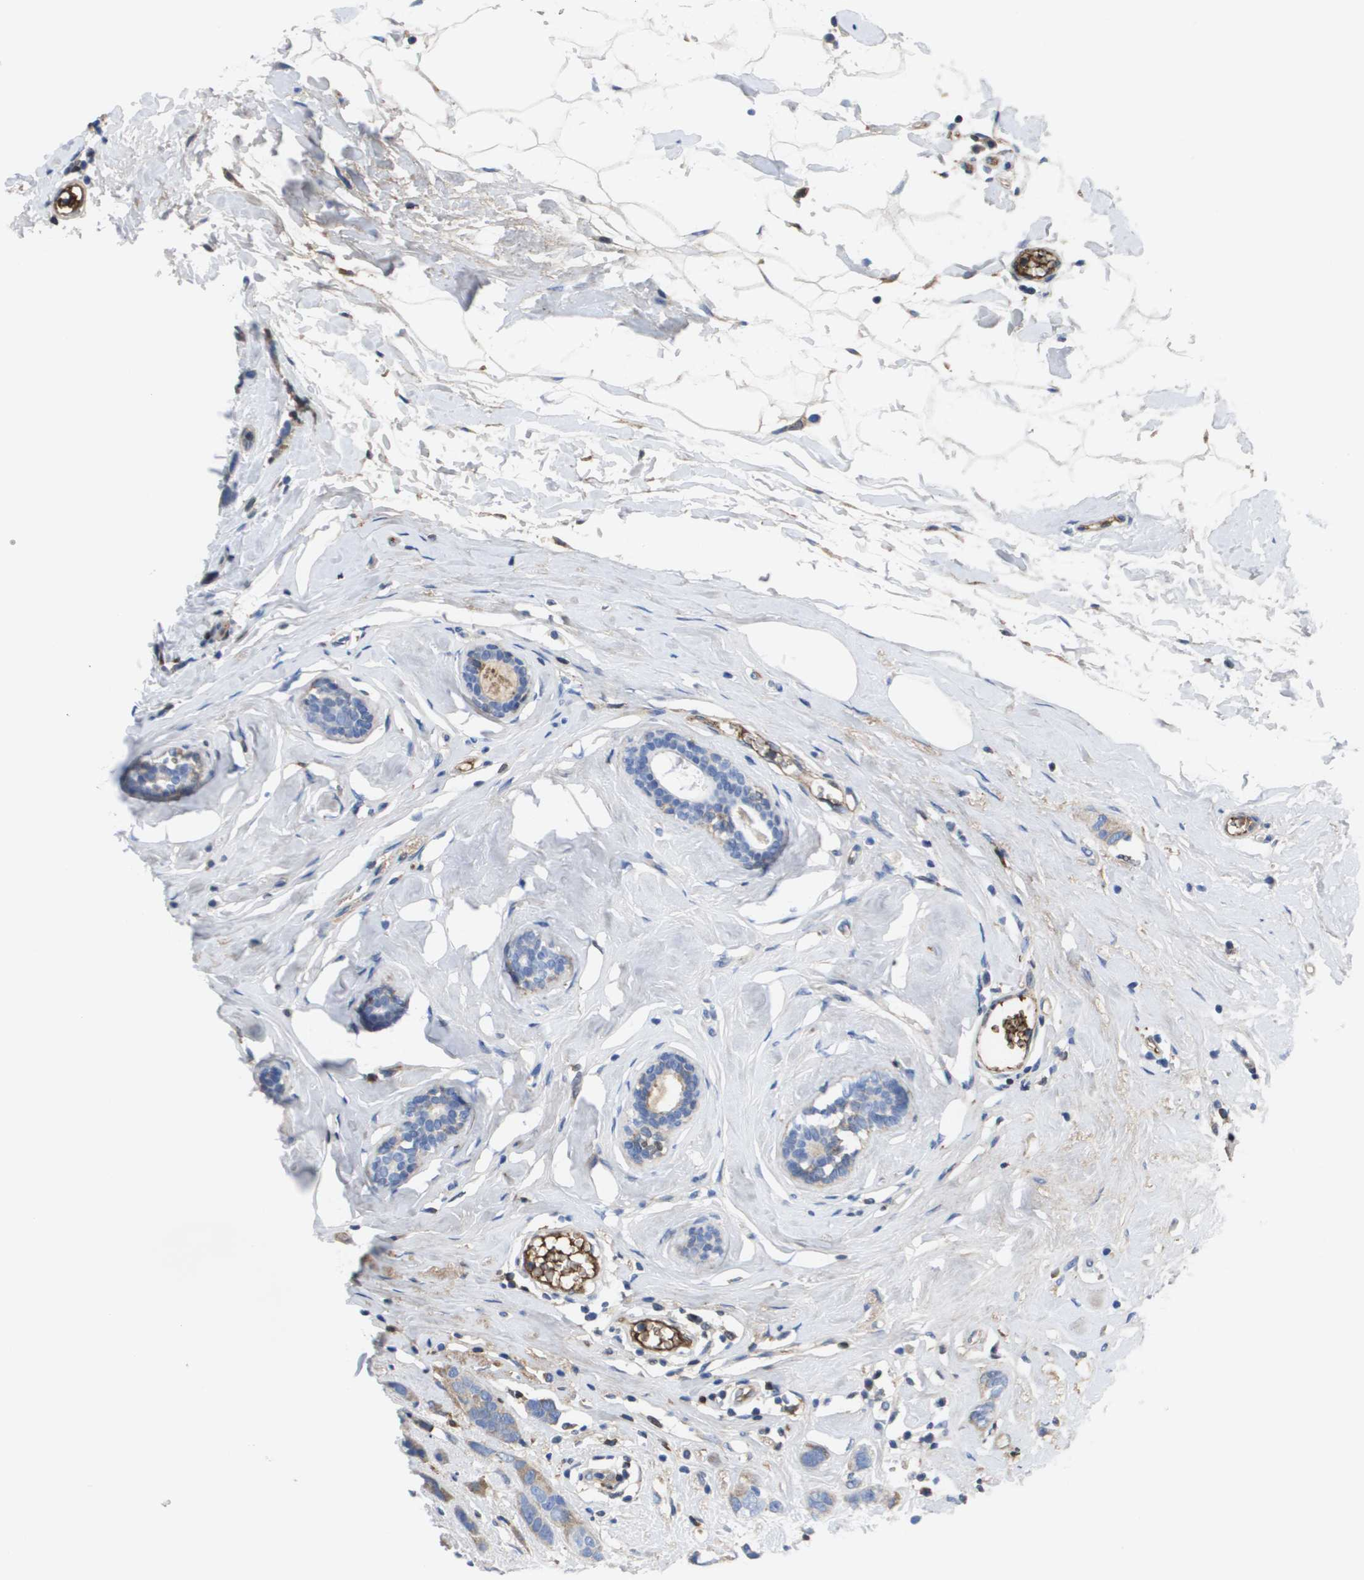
{"staining": {"intensity": "moderate", "quantity": ">75%", "location": "cytoplasmic/membranous"}, "tissue": "breast cancer", "cell_type": "Tumor cells", "image_type": "cancer", "snomed": [{"axis": "morphology", "description": "Normal tissue, NOS"}, {"axis": "morphology", "description": "Duct carcinoma"}, {"axis": "topography", "description": "Breast"}], "caption": "A medium amount of moderate cytoplasmic/membranous expression is present in approximately >75% of tumor cells in breast cancer tissue.", "gene": "SERPINC1", "patient": {"sex": "female", "age": 50}}